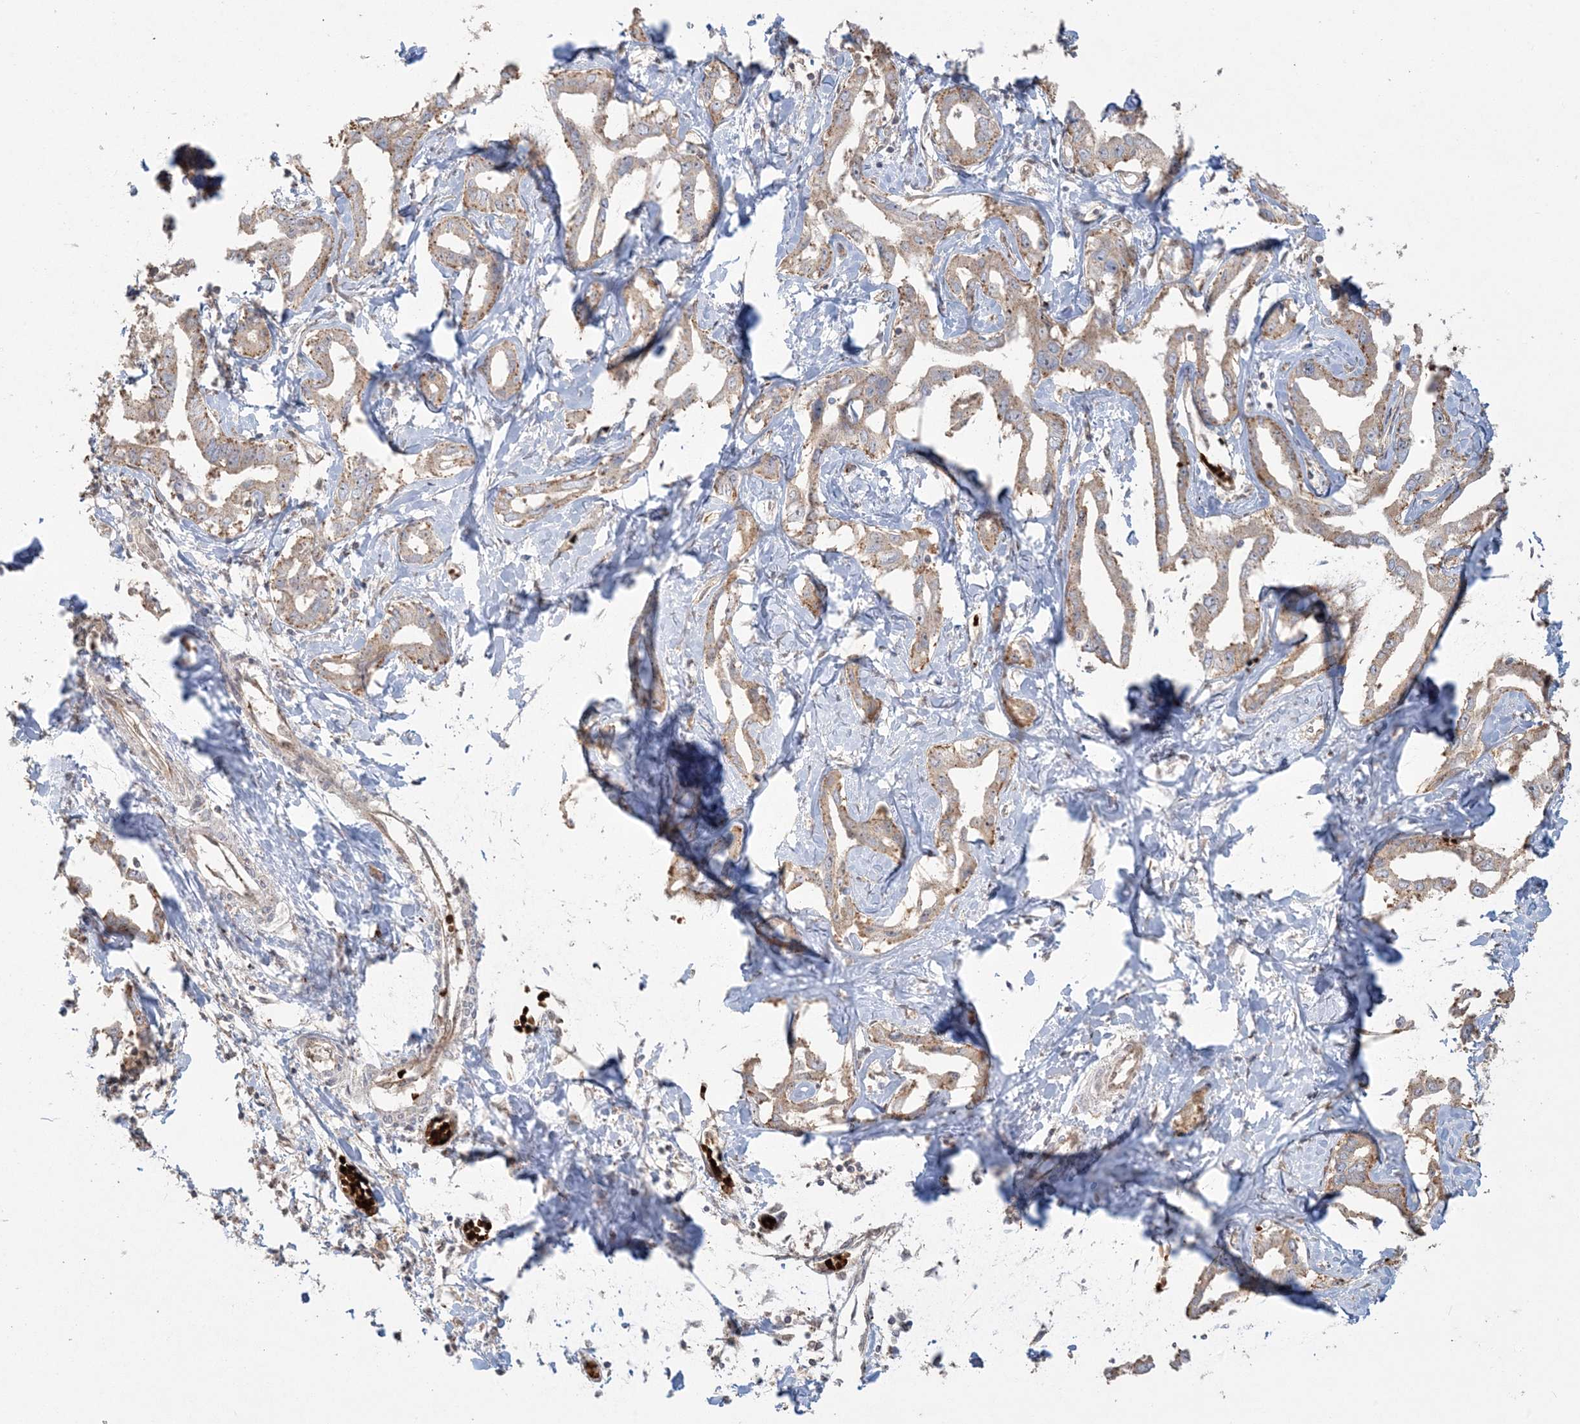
{"staining": {"intensity": "moderate", "quantity": ">75%", "location": "cytoplasmic/membranous"}, "tissue": "liver cancer", "cell_type": "Tumor cells", "image_type": "cancer", "snomed": [{"axis": "morphology", "description": "Cholangiocarcinoma"}, {"axis": "topography", "description": "Liver"}], "caption": "Liver cancer (cholangiocarcinoma) stained with DAB (3,3'-diaminobenzidine) immunohistochemistry displays medium levels of moderate cytoplasmic/membranous expression in about >75% of tumor cells. The staining is performed using DAB (3,3'-diaminobenzidine) brown chromogen to label protein expression. The nuclei are counter-stained blue using hematoxylin.", "gene": "ABCF3", "patient": {"sex": "male", "age": 59}}